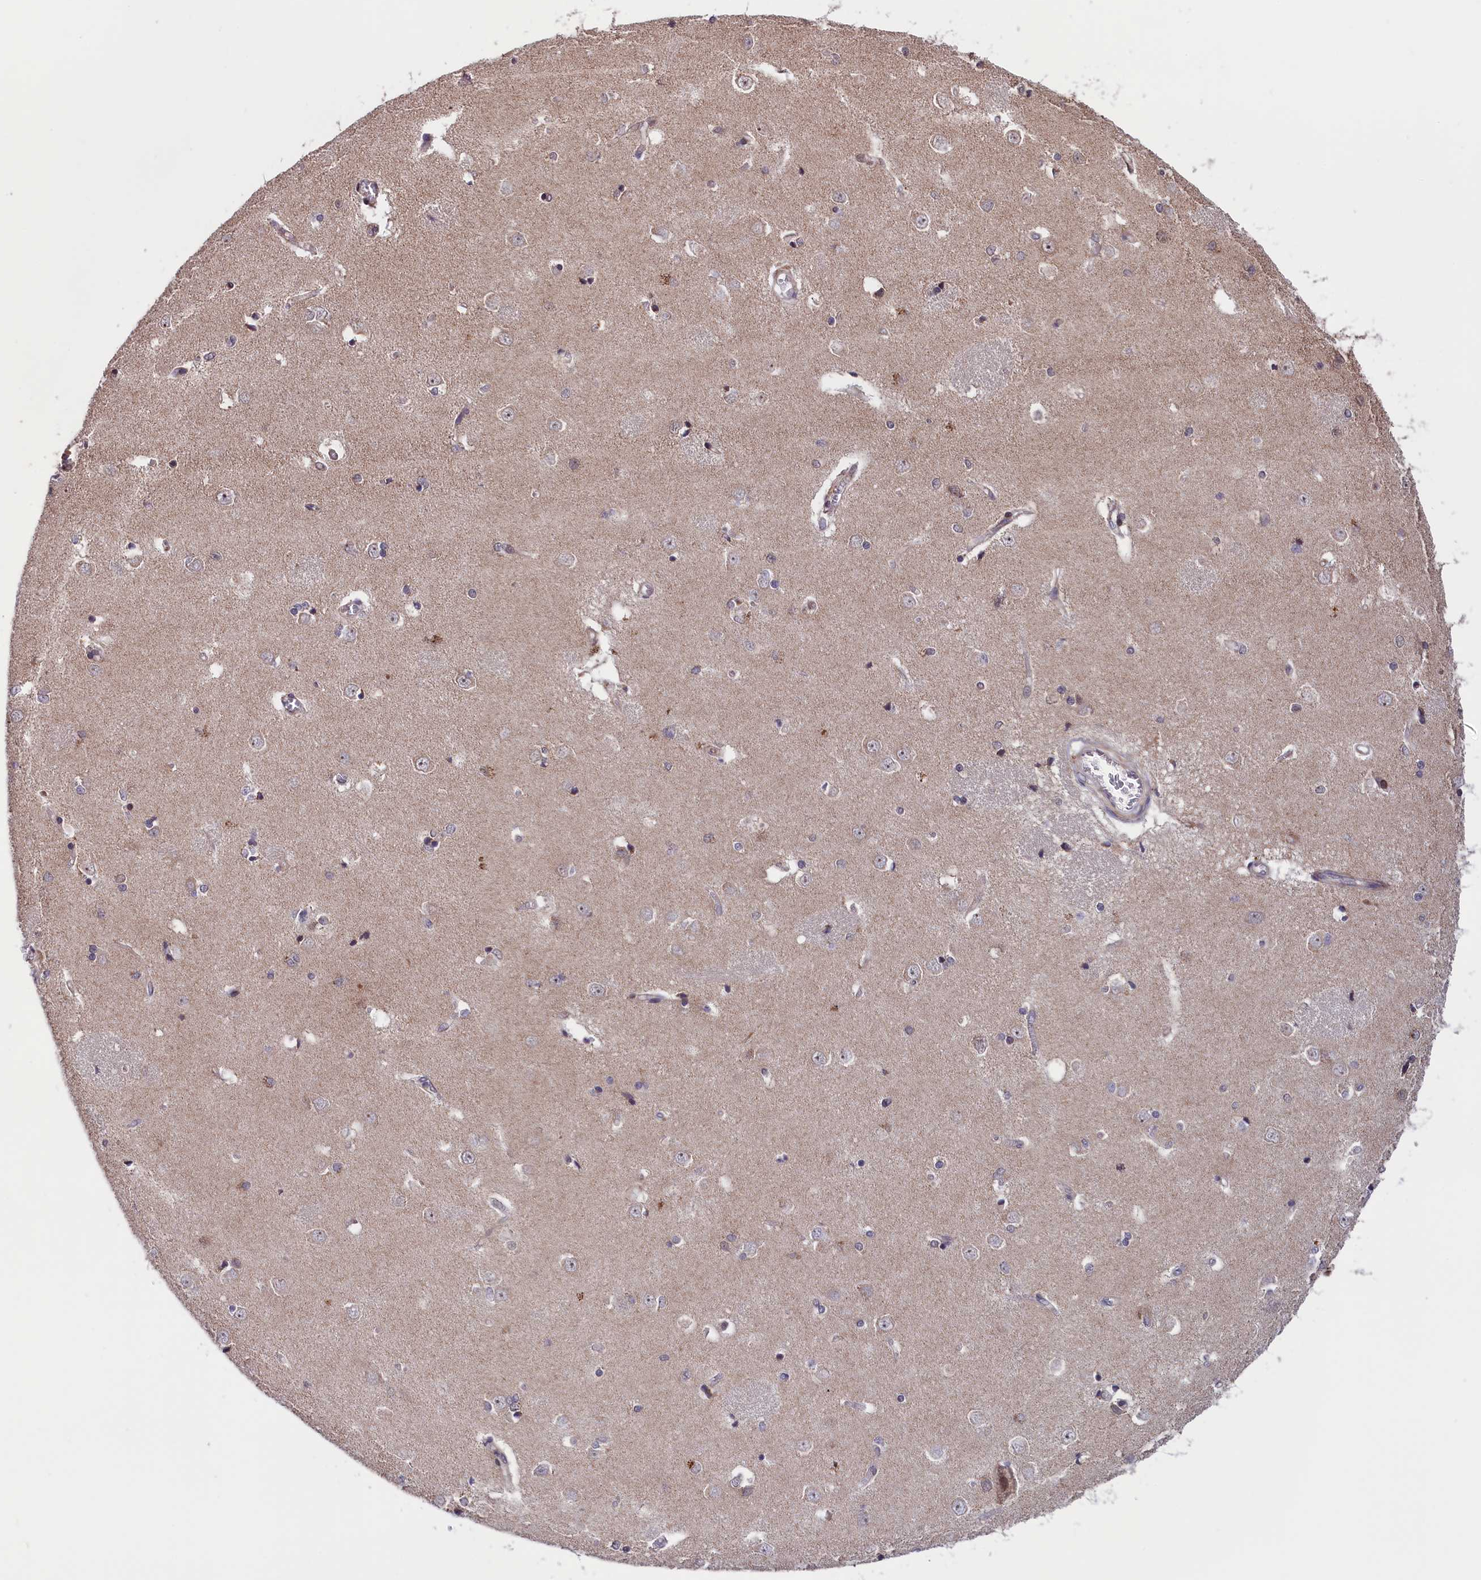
{"staining": {"intensity": "negative", "quantity": "none", "location": "none"}, "tissue": "caudate", "cell_type": "Glial cells", "image_type": "normal", "snomed": [{"axis": "morphology", "description": "Normal tissue, NOS"}, {"axis": "topography", "description": "Lateral ventricle wall"}], "caption": "The micrograph demonstrates no significant staining in glial cells of caudate.", "gene": "TIMM44", "patient": {"sex": "male", "age": 37}}